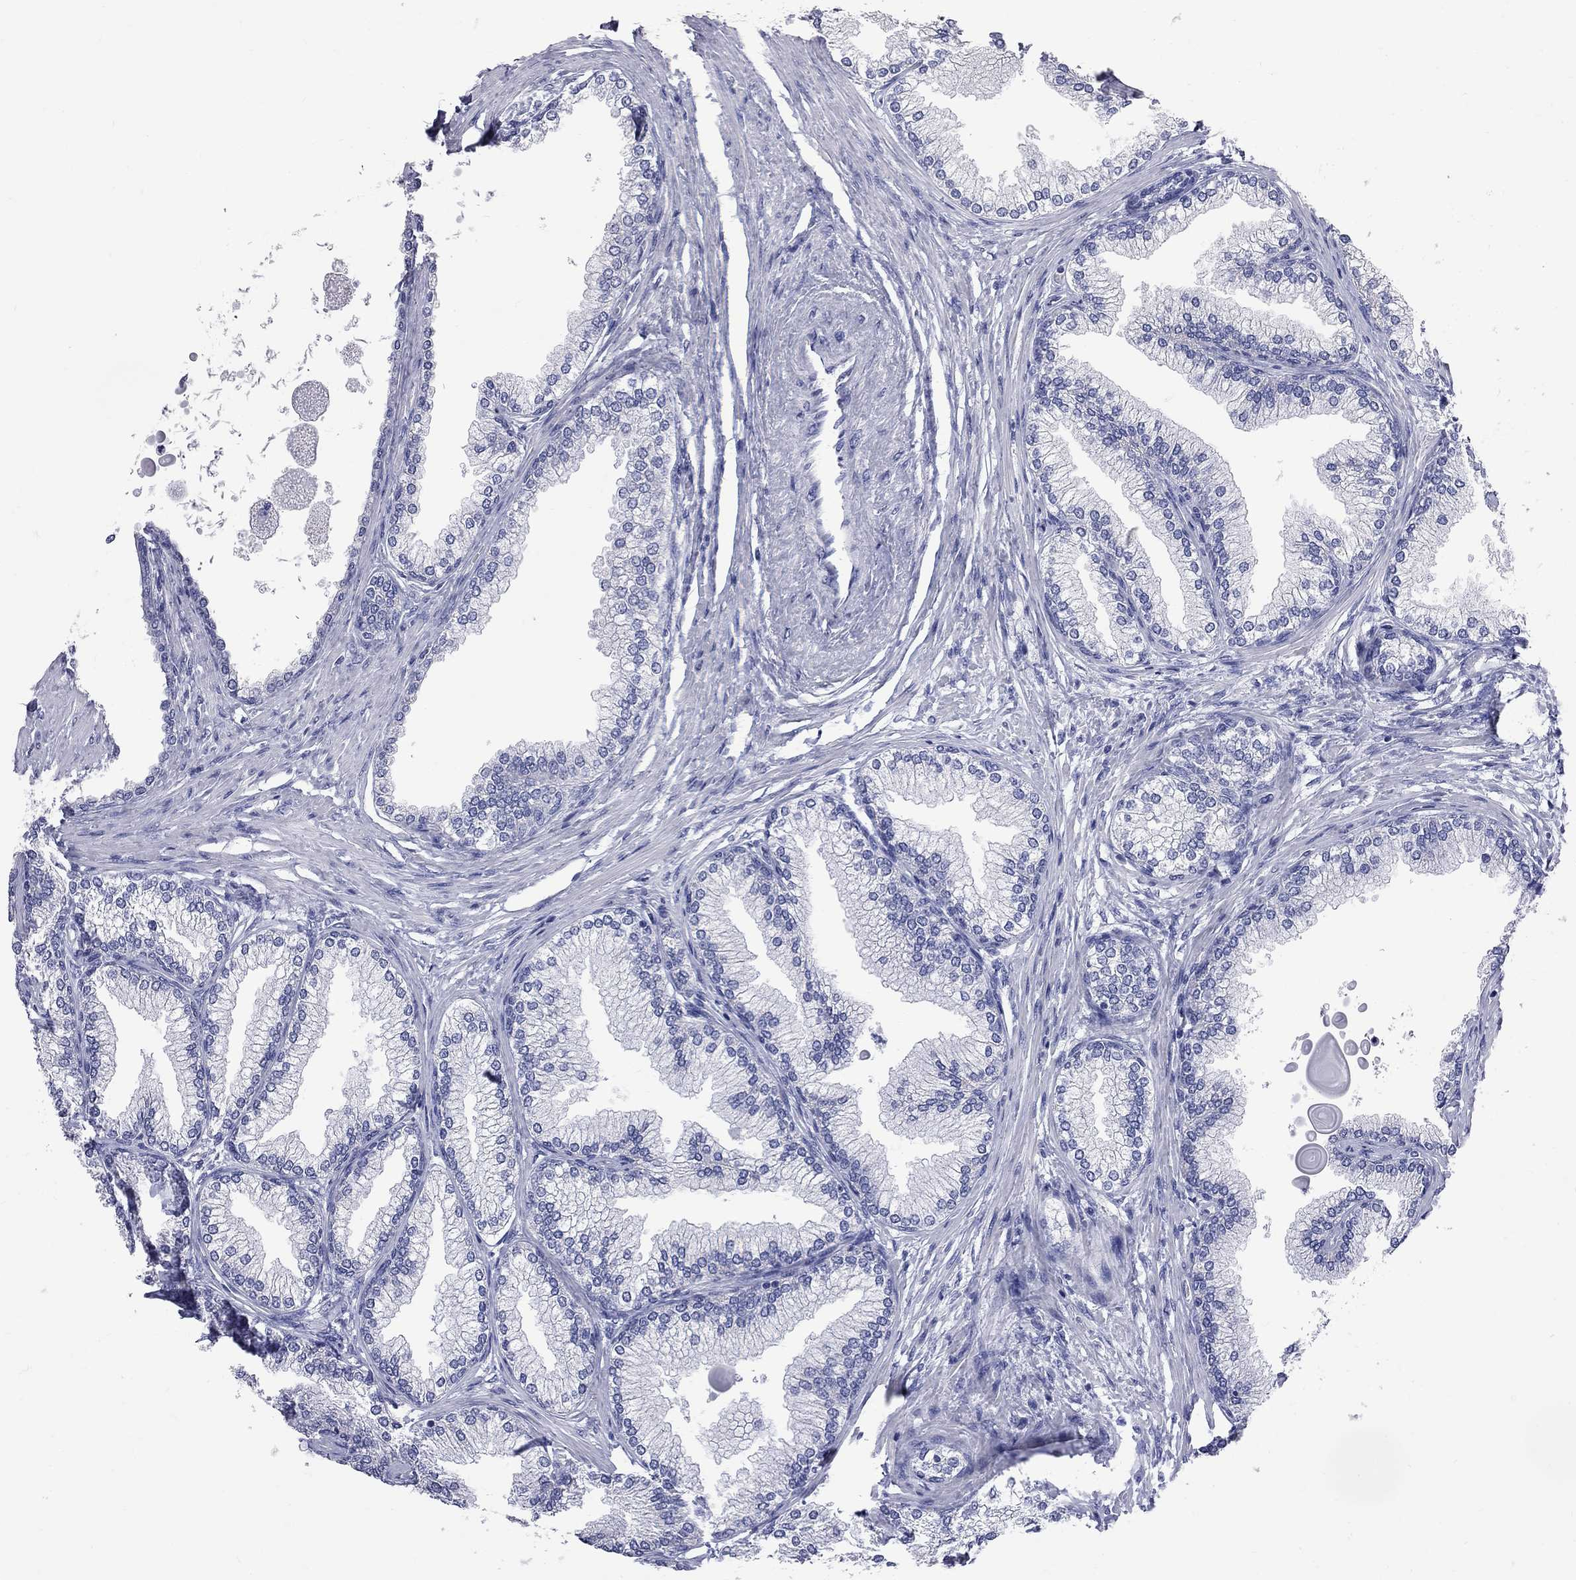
{"staining": {"intensity": "negative", "quantity": "none", "location": "none"}, "tissue": "prostate", "cell_type": "Glandular cells", "image_type": "normal", "snomed": [{"axis": "morphology", "description": "Normal tissue, NOS"}, {"axis": "topography", "description": "Prostate"}], "caption": "High magnification brightfield microscopy of unremarkable prostate stained with DAB (3,3'-diaminobenzidine) (brown) and counterstained with hematoxylin (blue): glandular cells show no significant expression. (DAB (3,3'-diaminobenzidine) immunohistochemistry visualized using brightfield microscopy, high magnification).", "gene": "KCND2", "patient": {"sex": "male", "age": 72}}